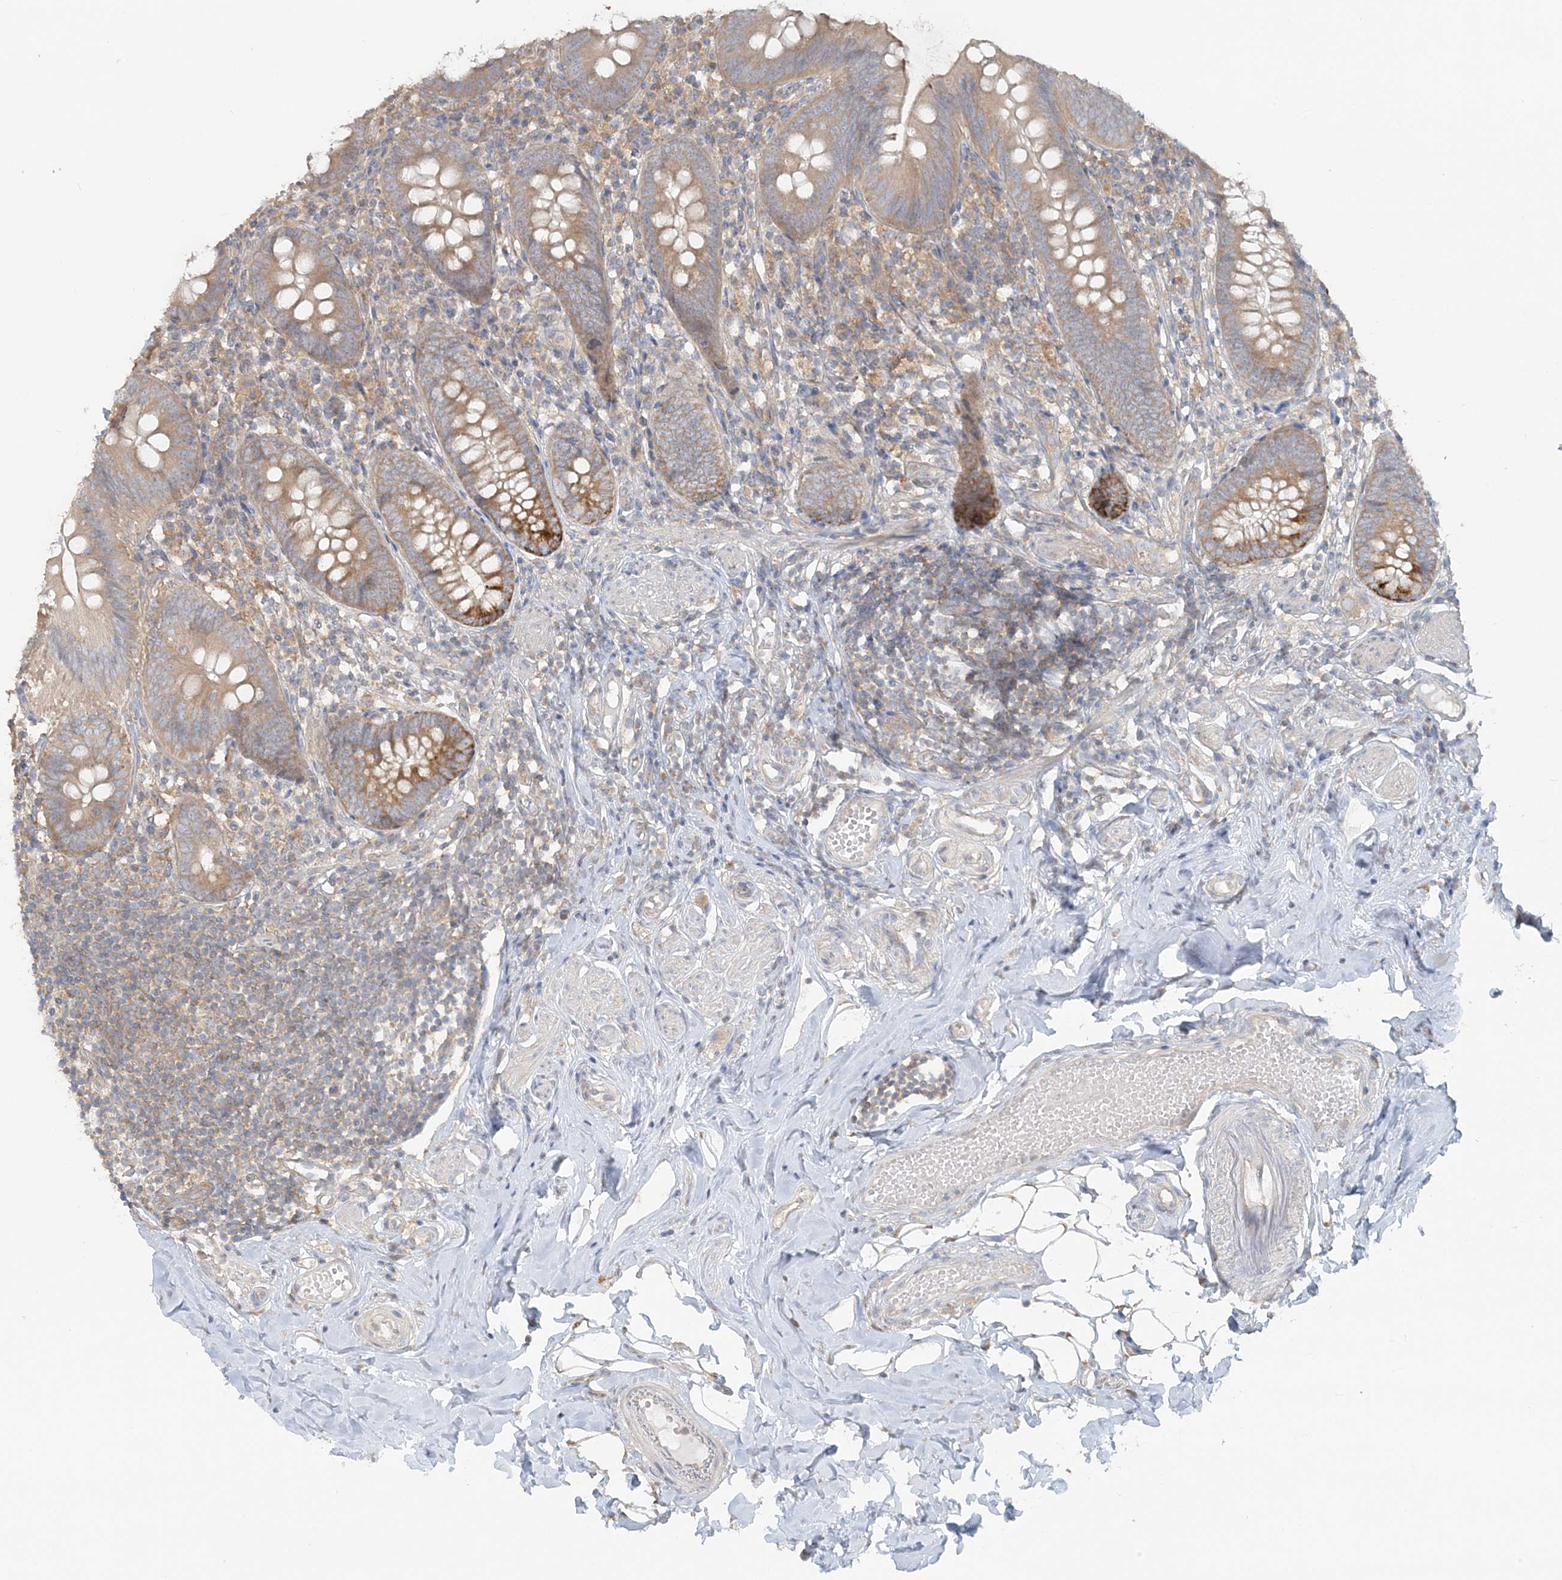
{"staining": {"intensity": "moderate", "quantity": "25%-75%", "location": "cytoplasmic/membranous"}, "tissue": "appendix", "cell_type": "Glandular cells", "image_type": "normal", "snomed": [{"axis": "morphology", "description": "Normal tissue, NOS"}, {"axis": "topography", "description": "Appendix"}], "caption": "Immunohistochemical staining of unremarkable human appendix displays medium levels of moderate cytoplasmic/membranous positivity in about 25%-75% of glandular cells. The staining was performed using DAB, with brown indicating positive protein expression. Nuclei are stained blue with hematoxylin.", "gene": "TBC1D5", "patient": {"sex": "female", "age": 62}}